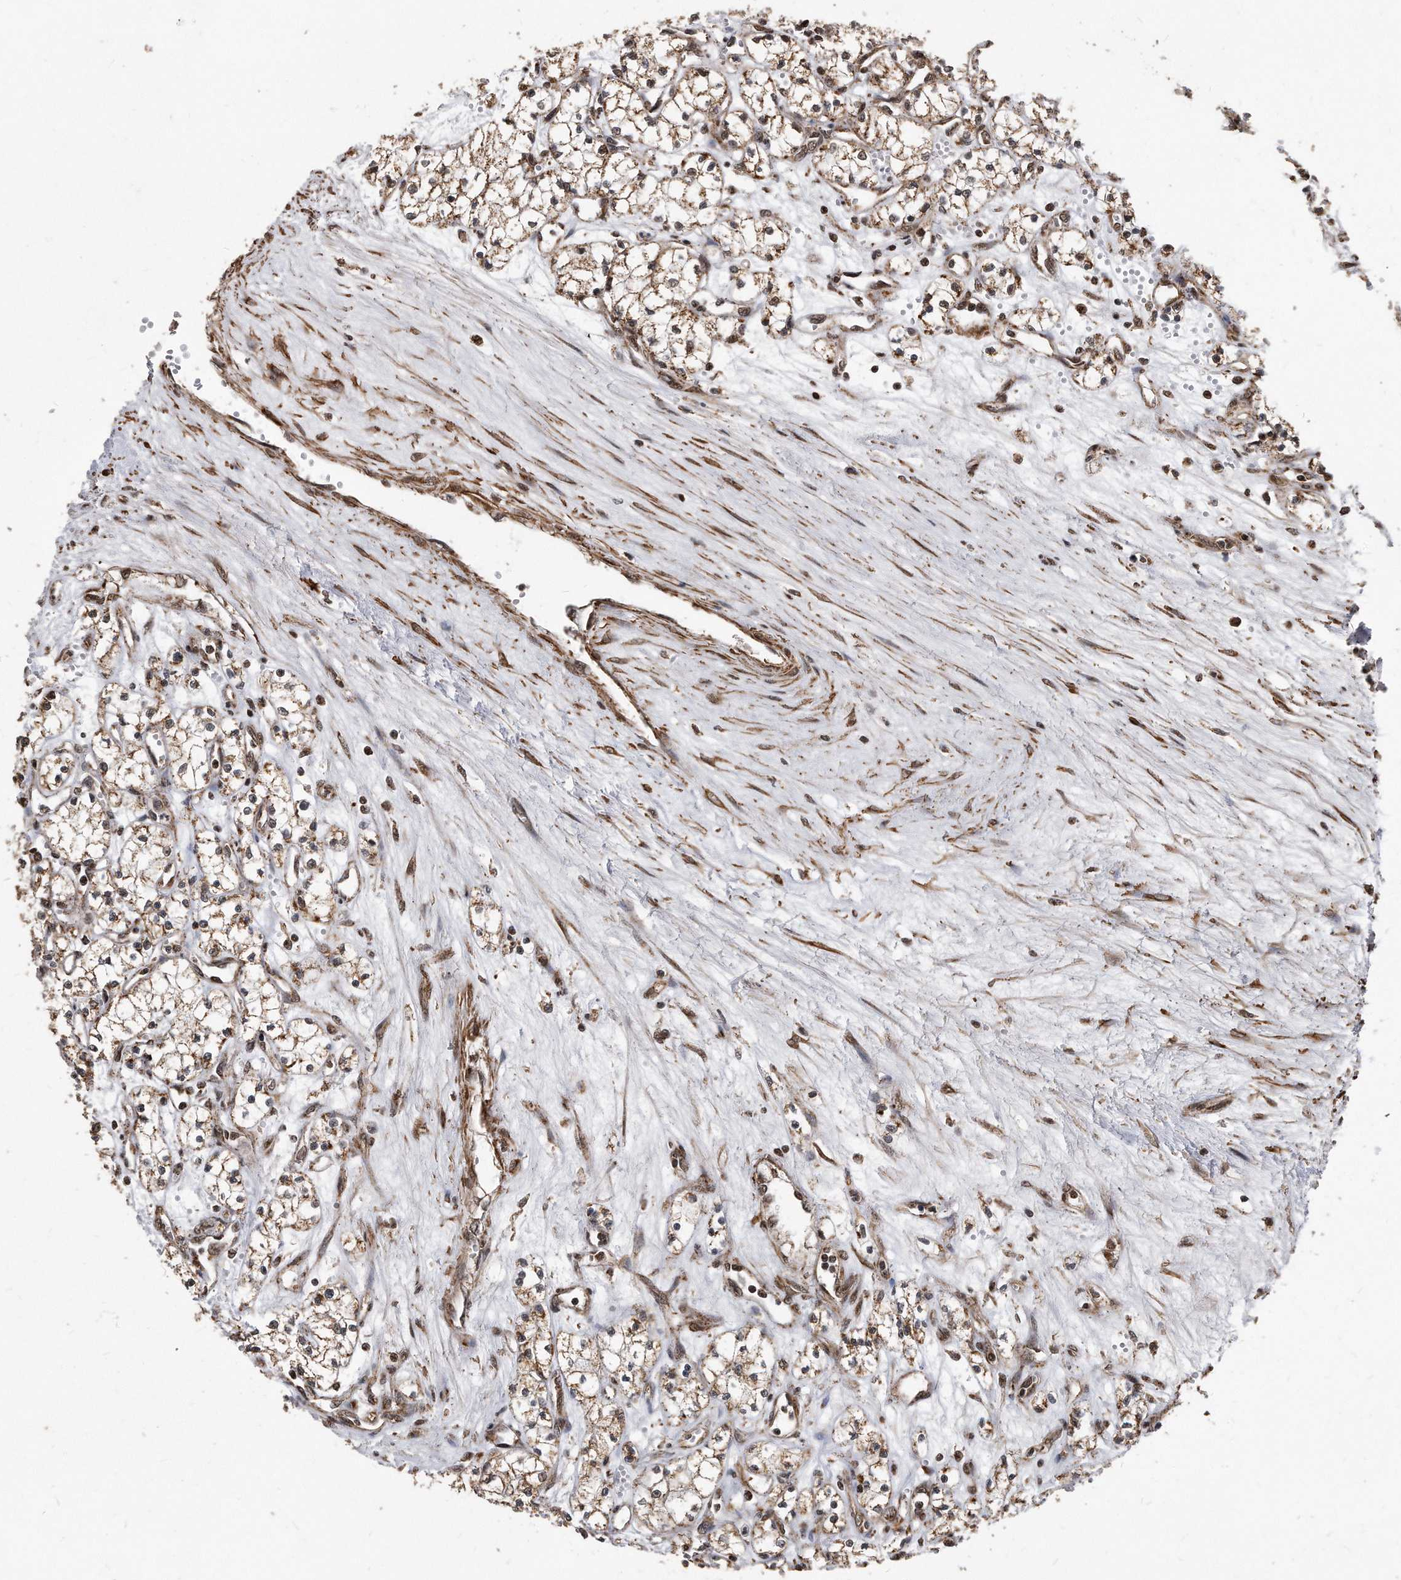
{"staining": {"intensity": "moderate", "quantity": ">75%", "location": "cytoplasmic/membranous"}, "tissue": "renal cancer", "cell_type": "Tumor cells", "image_type": "cancer", "snomed": [{"axis": "morphology", "description": "Adenocarcinoma, NOS"}, {"axis": "topography", "description": "Kidney"}], "caption": "Immunohistochemical staining of renal cancer exhibits moderate cytoplasmic/membranous protein positivity in about >75% of tumor cells.", "gene": "DUSP22", "patient": {"sex": "male", "age": 59}}